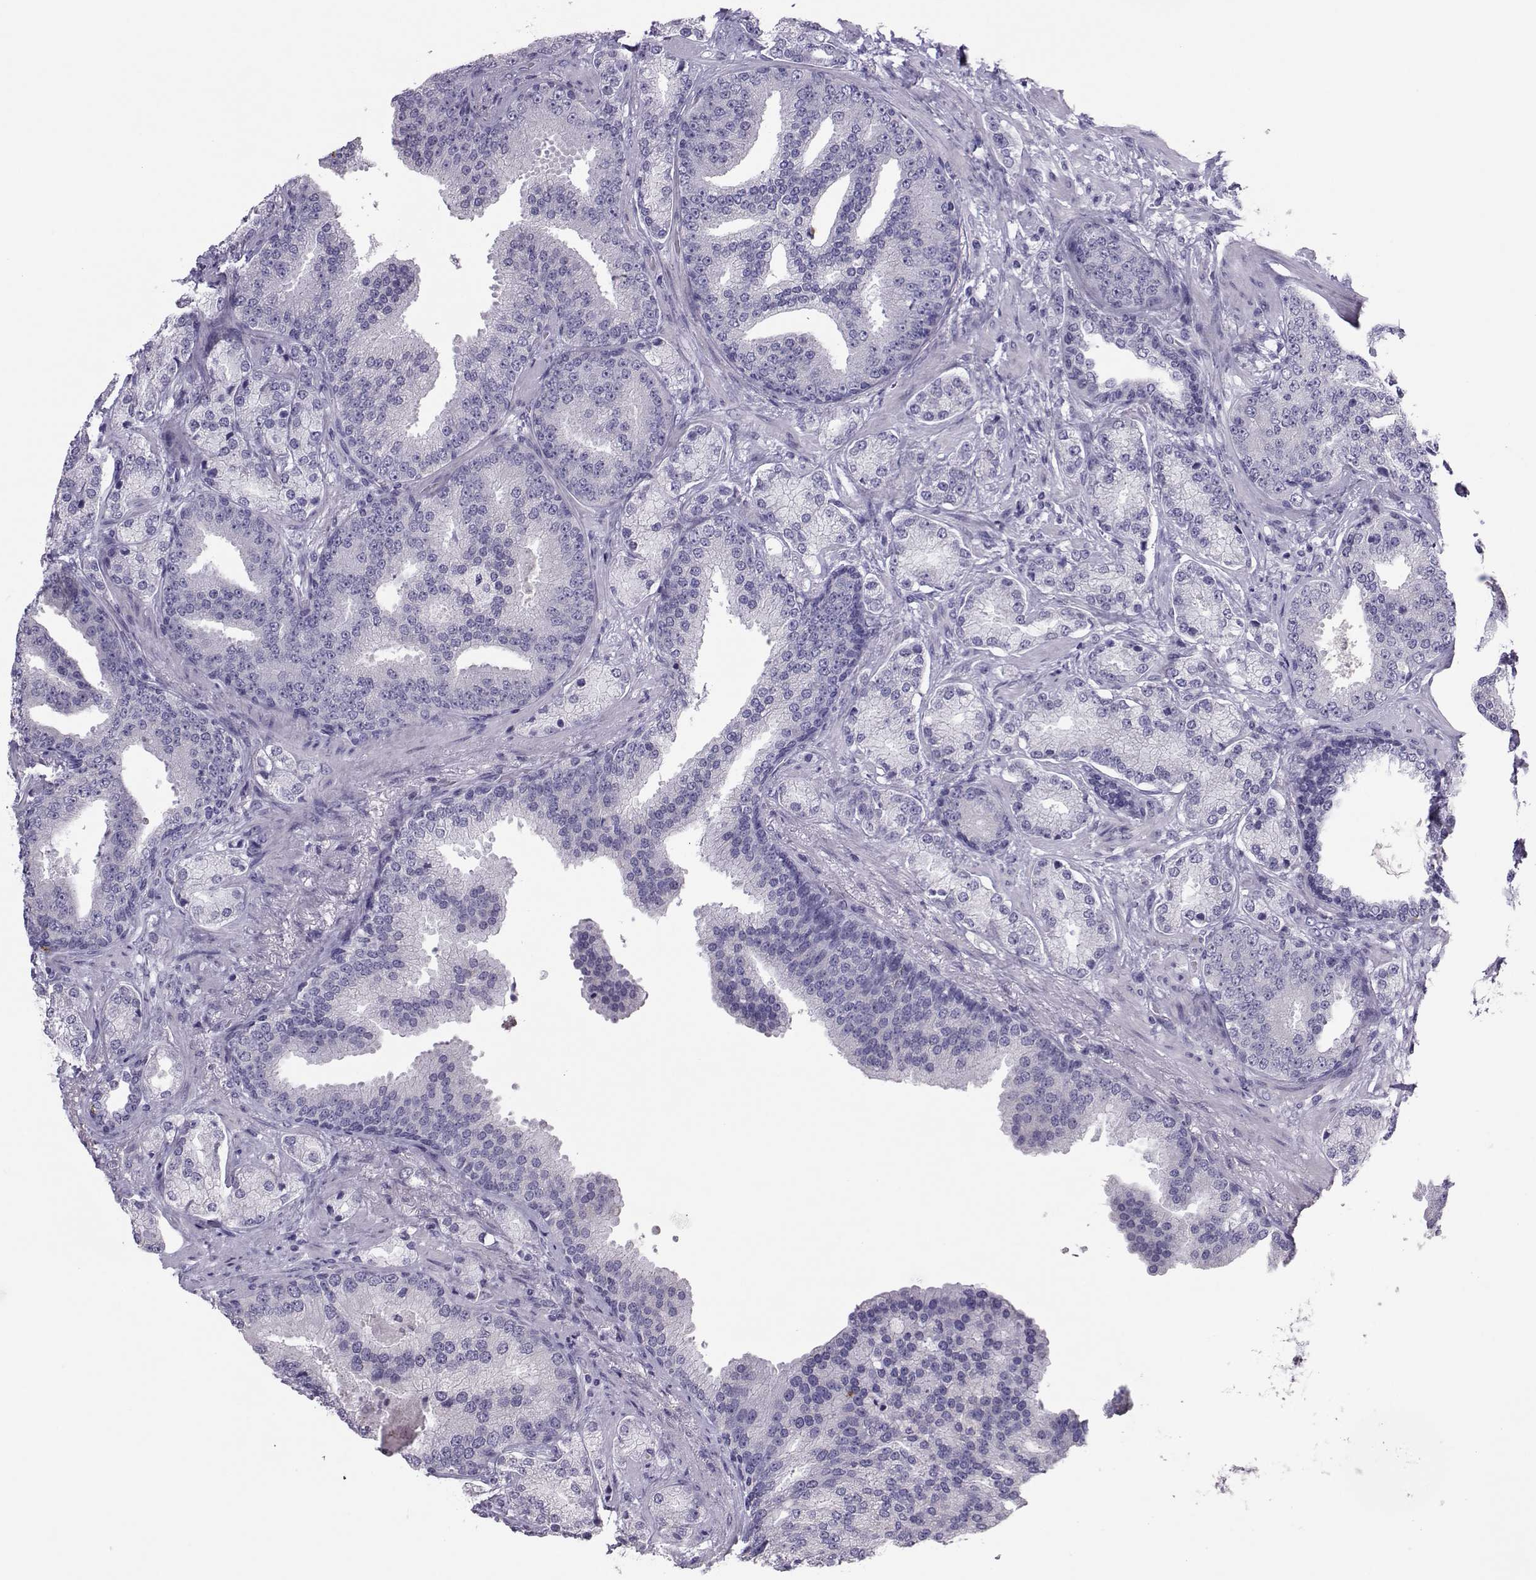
{"staining": {"intensity": "negative", "quantity": "none", "location": "none"}, "tissue": "prostate cancer", "cell_type": "Tumor cells", "image_type": "cancer", "snomed": [{"axis": "morphology", "description": "Adenocarcinoma, Low grade"}, {"axis": "topography", "description": "Prostate"}], "caption": "This is a photomicrograph of immunohistochemistry staining of prostate cancer (adenocarcinoma (low-grade)), which shows no staining in tumor cells.", "gene": "TRPM7", "patient": {"sex": "male", "age": 68}}